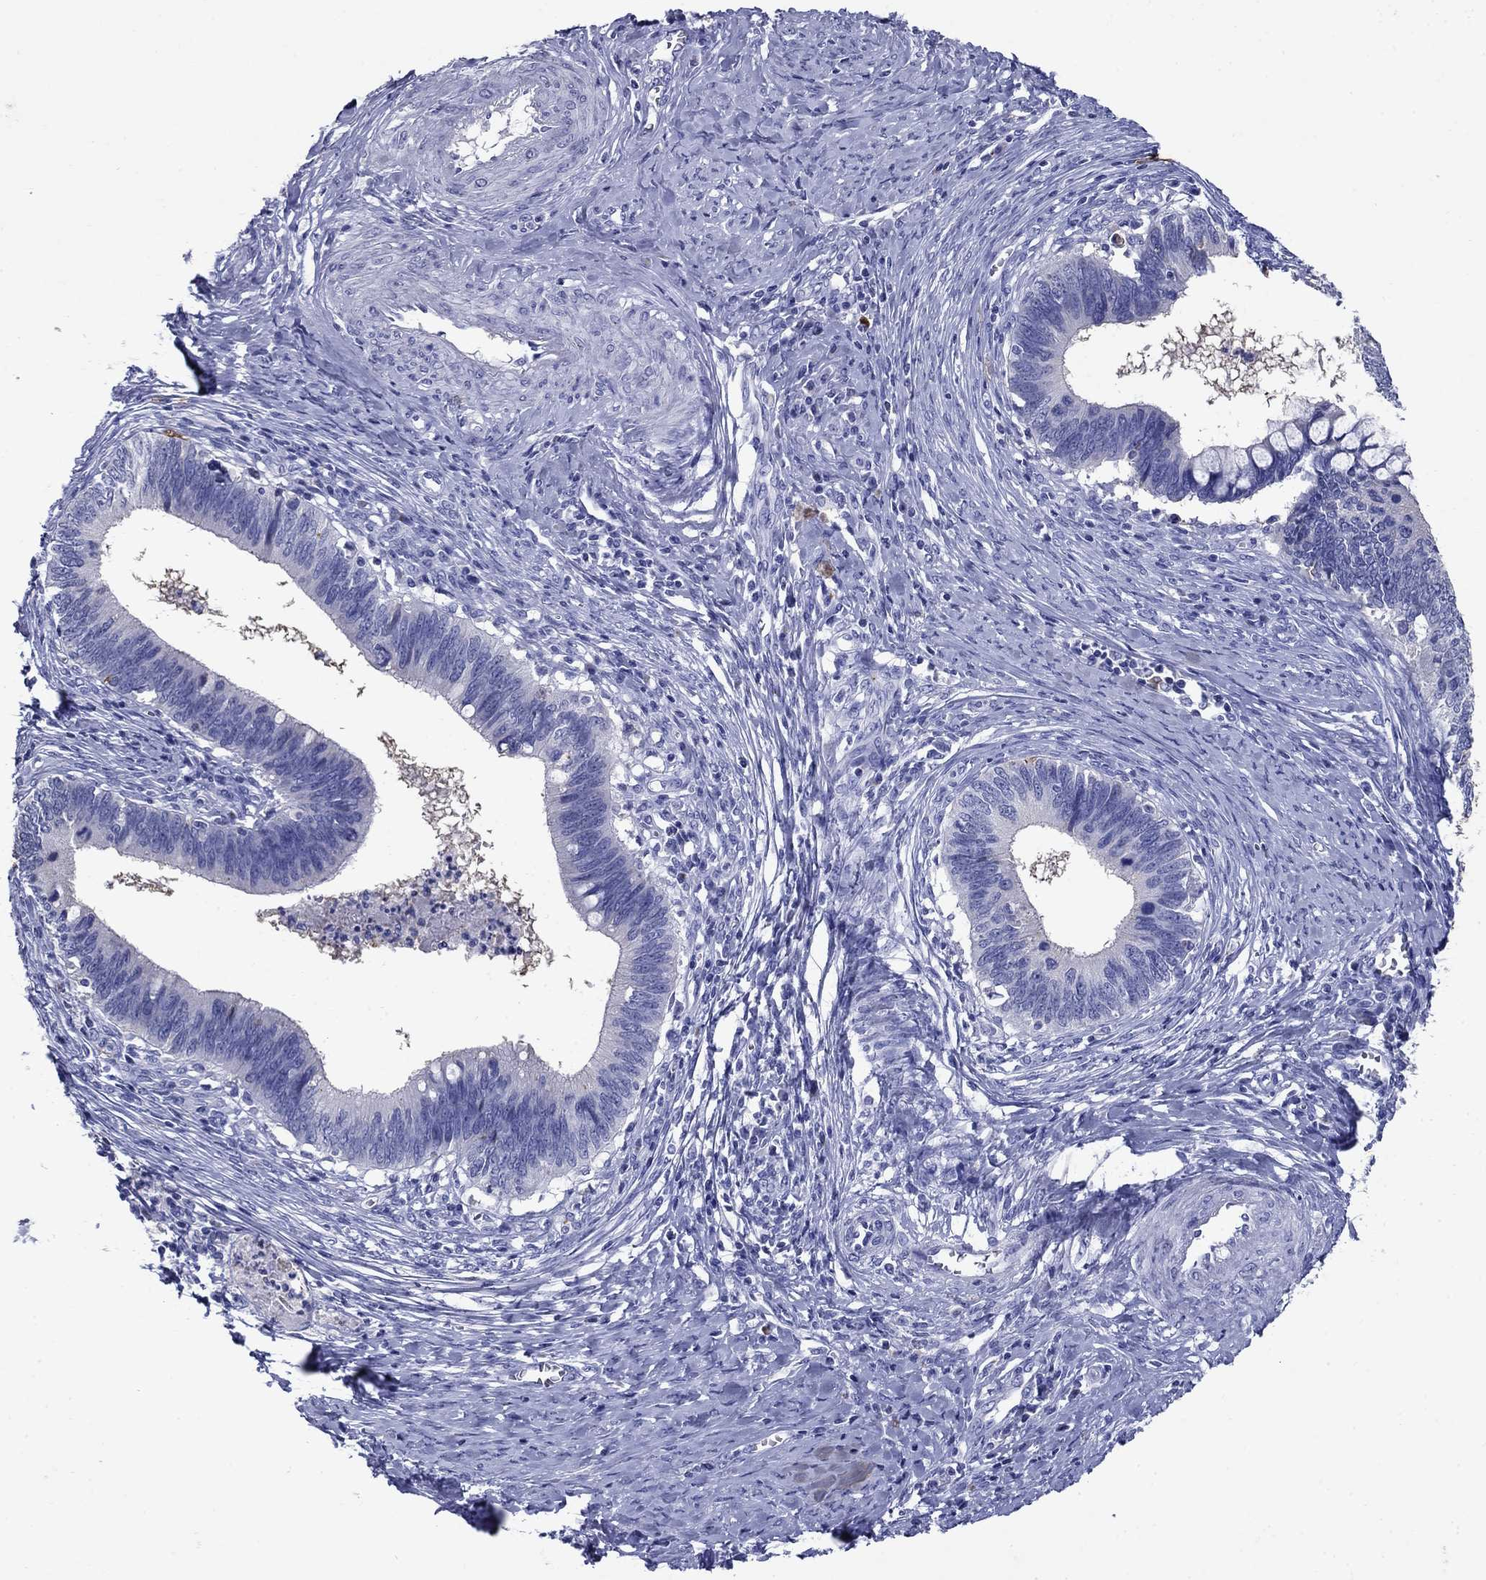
{"staining": {"intensity": "negative", "quantity": "none", "location": "none"}, "tissue": "cervical cancer", "cell_type": "Tumor cells", "image_type": "cancer", "snomed": [{"axis": "morphology", "description": "Adenocarcinoma, NOS"}, {"axis": "topography", "description": "Cervix"}], "caption": "DAB (3,3'-diaminobenzidine) immunohistochemical staining of human adenocarcinoma (cervical) reveals no significant staining in tumor cells.", "gene": "CD1A", "patient": {"sex": "female", "age": 42}}